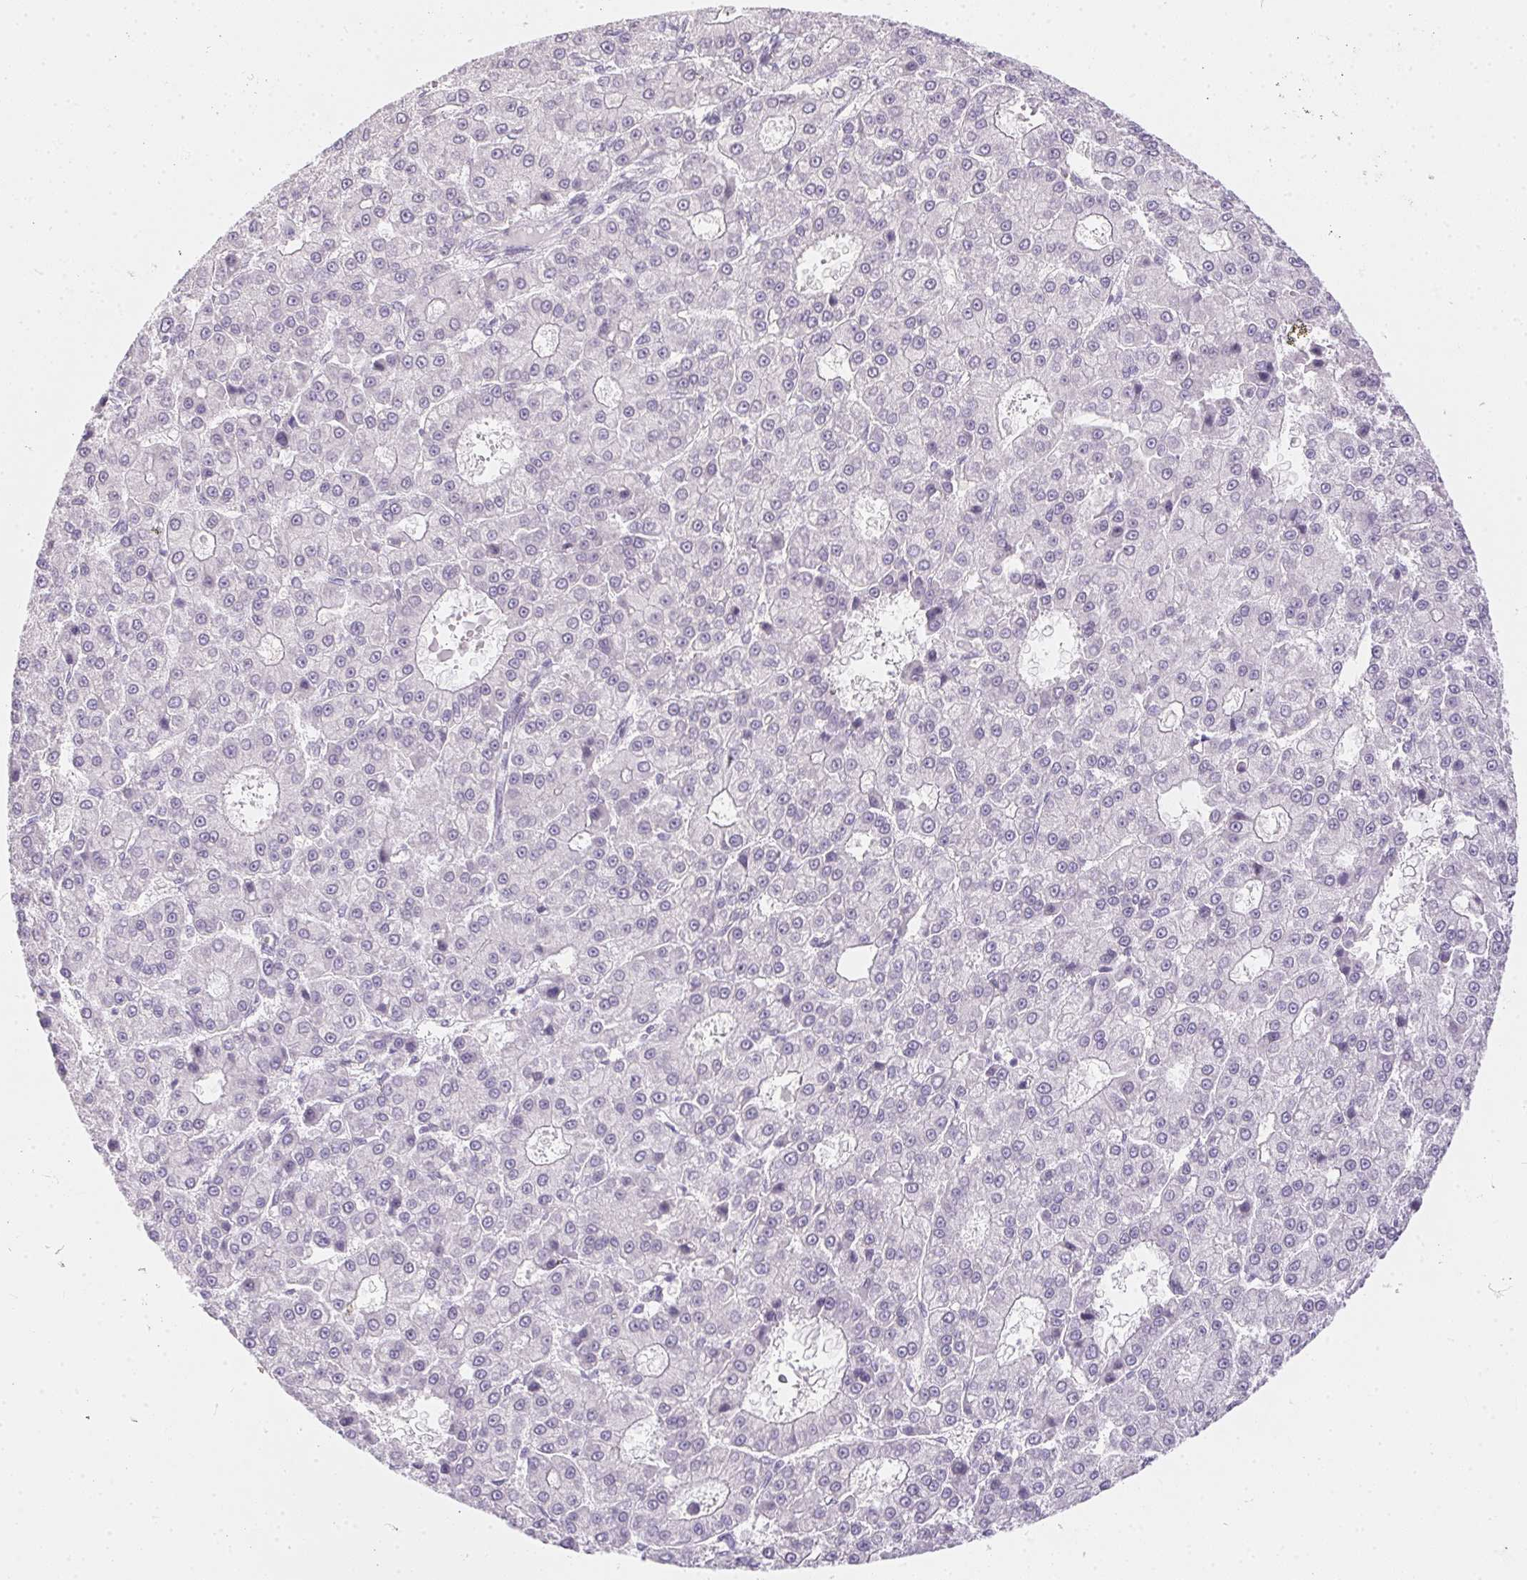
{"staining": {"intensity": "negative", "quantity": "none", "location": "none"}, "tissue": "liver cancer", "cell_type": "Tumor cells", "image_type": "cancer", "snomed": [{"axis": "morphology", "description": "Carcinoma, Hepatocellular, NOS"}, {"axis": "topography", "description": "Liver"}], "caption": "Tumor cells show no significant expression in liver cancer (hepatocellular carcinoma). (IHC, brightfield microscopy, high magnification).", "gene": "MORC1", "patient": {"sex": "male", "age": 70}}